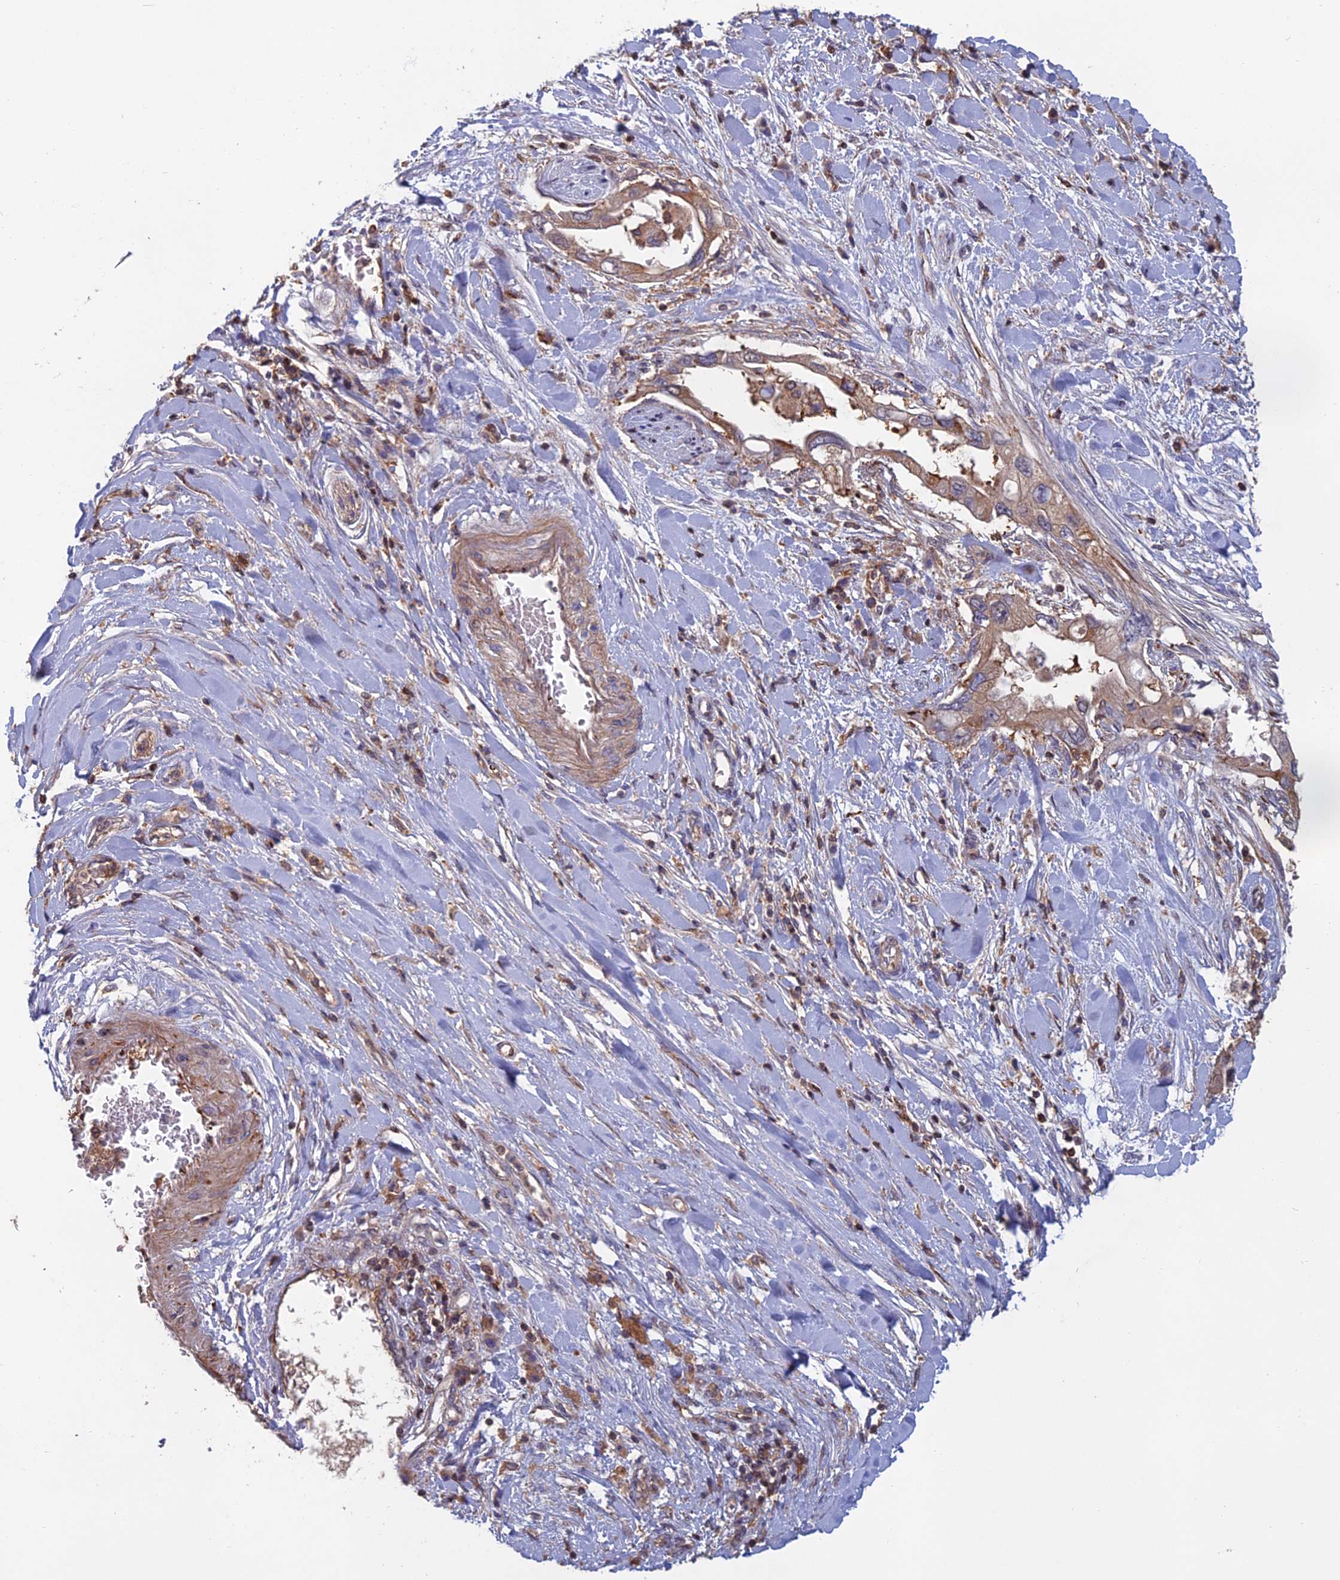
{"staining": {"intensity": "weak", "quantity": ">75%", "location": "cytoplasmic/membranous"}, "tissue": "pancreatic cancer", "cell_type": "Tumor cells", "image_type": "cancer", "snomed": [{"axis": "morphology", "description": "Inflammation, NOS"}, {"axis": "morphology", "description": "Adenocarcinoma, NOS"}, {"axis": "topography", "description": "Pancreas"}], "caption": "A photomicrograph of pancreatic cancer stained for a protein exhibits weak cytoplasmic/membranous brown staining in tumor cells.", "gene": "C15orf62", "patient": {"sex": "female", "age": 56}}